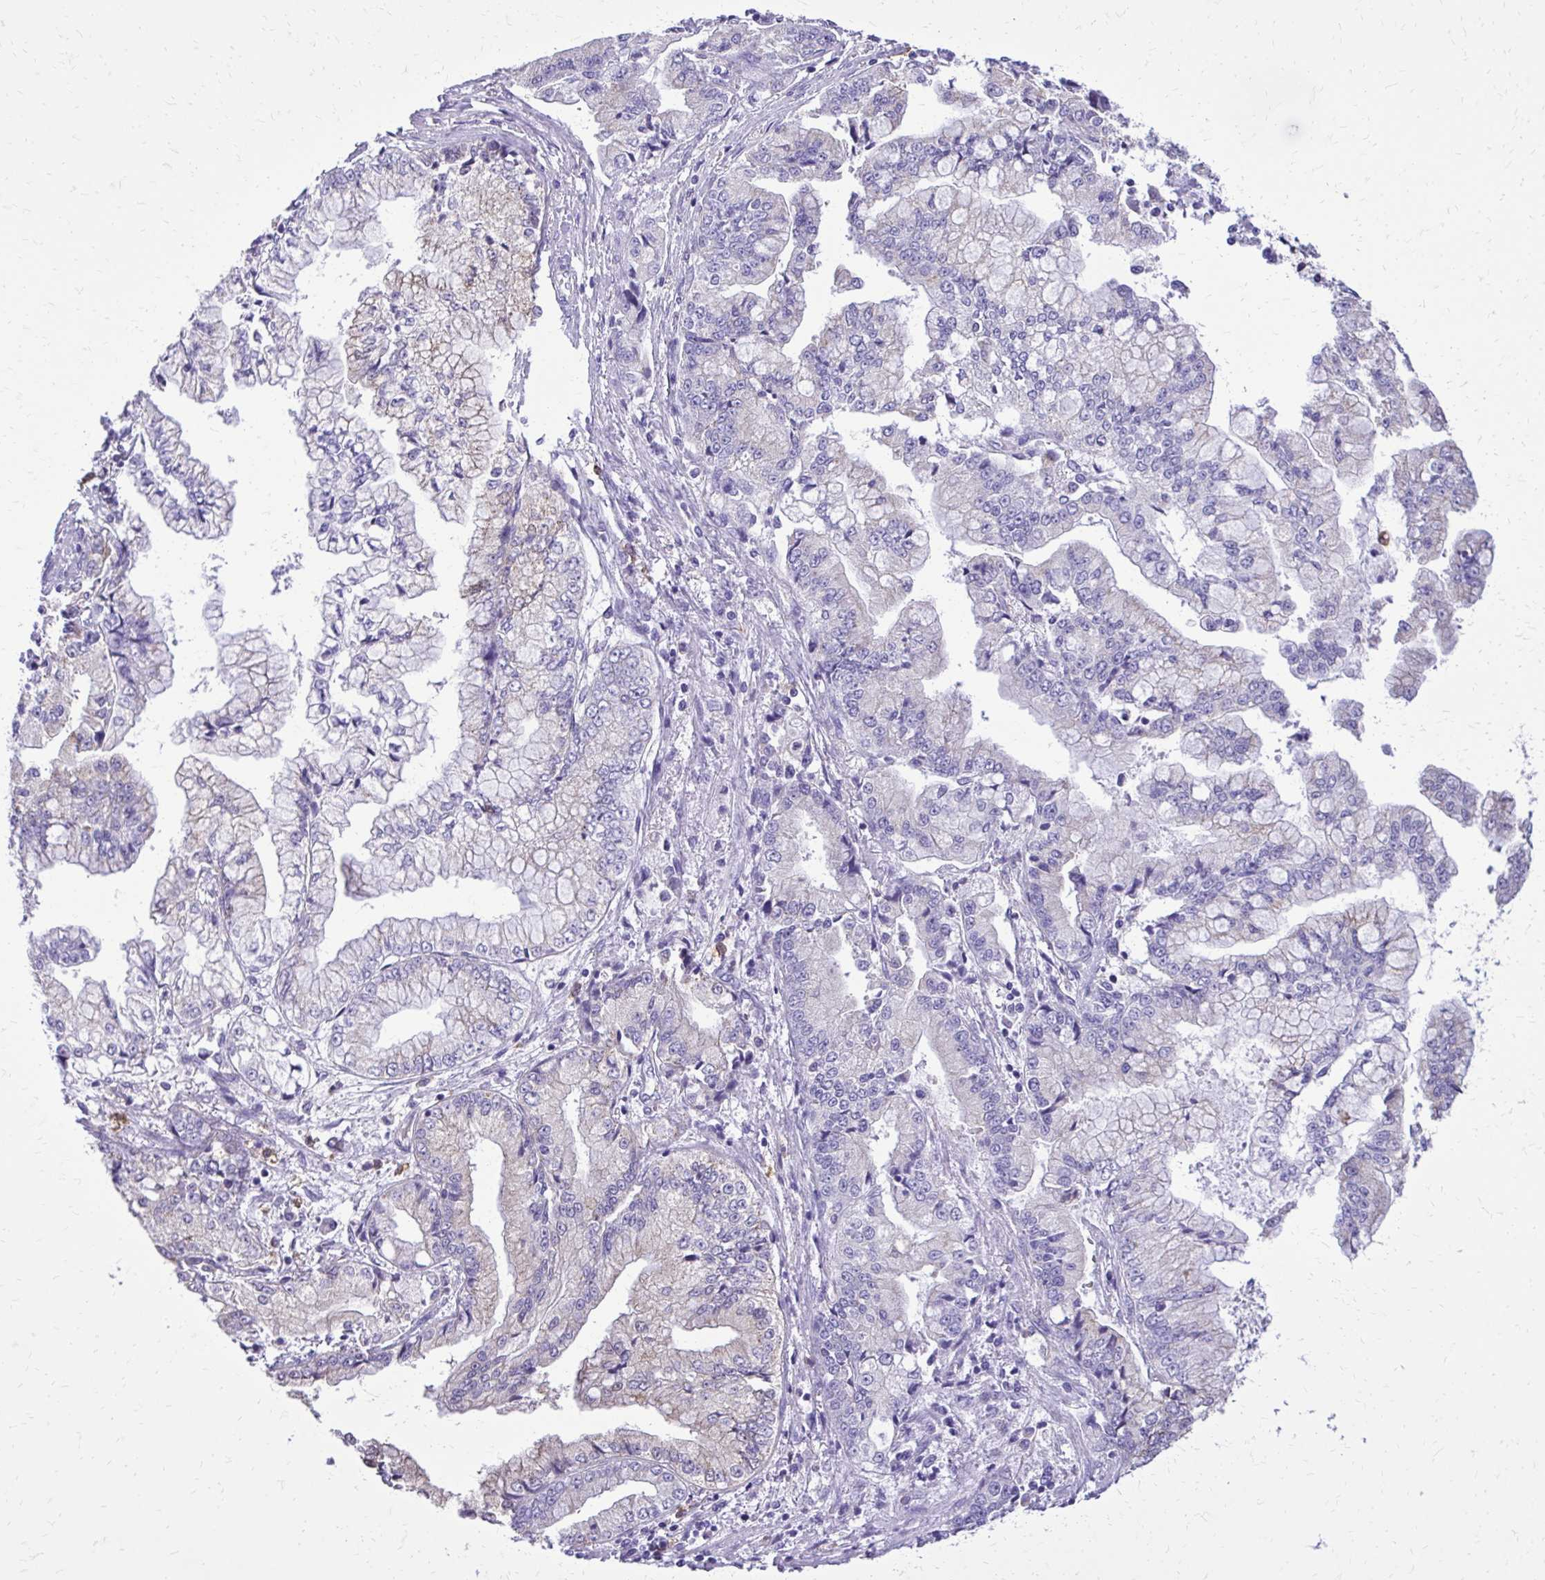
{"staining": {"intensity": "negative", "quantity": "none", "location": "none"}, "tissue": "stomach cancer", "cell_type": "Tumor cells", "image_type": "cancer", "snomed": [{"axis": "morphology", "description": "Adenocarcinoma, NOS"}, {"axis": "topography", "description": "Stomach, upper"}], "caption": "An image of adenocarcinoma (stomach) stained for a protein exhibits no brown staining in tumor cells. (Brightfield microscopy of DAB immunohistochemistry (IHC) at high magnification).", "gene": "CAT", "patient": {"sex": "female", "age": 74}}